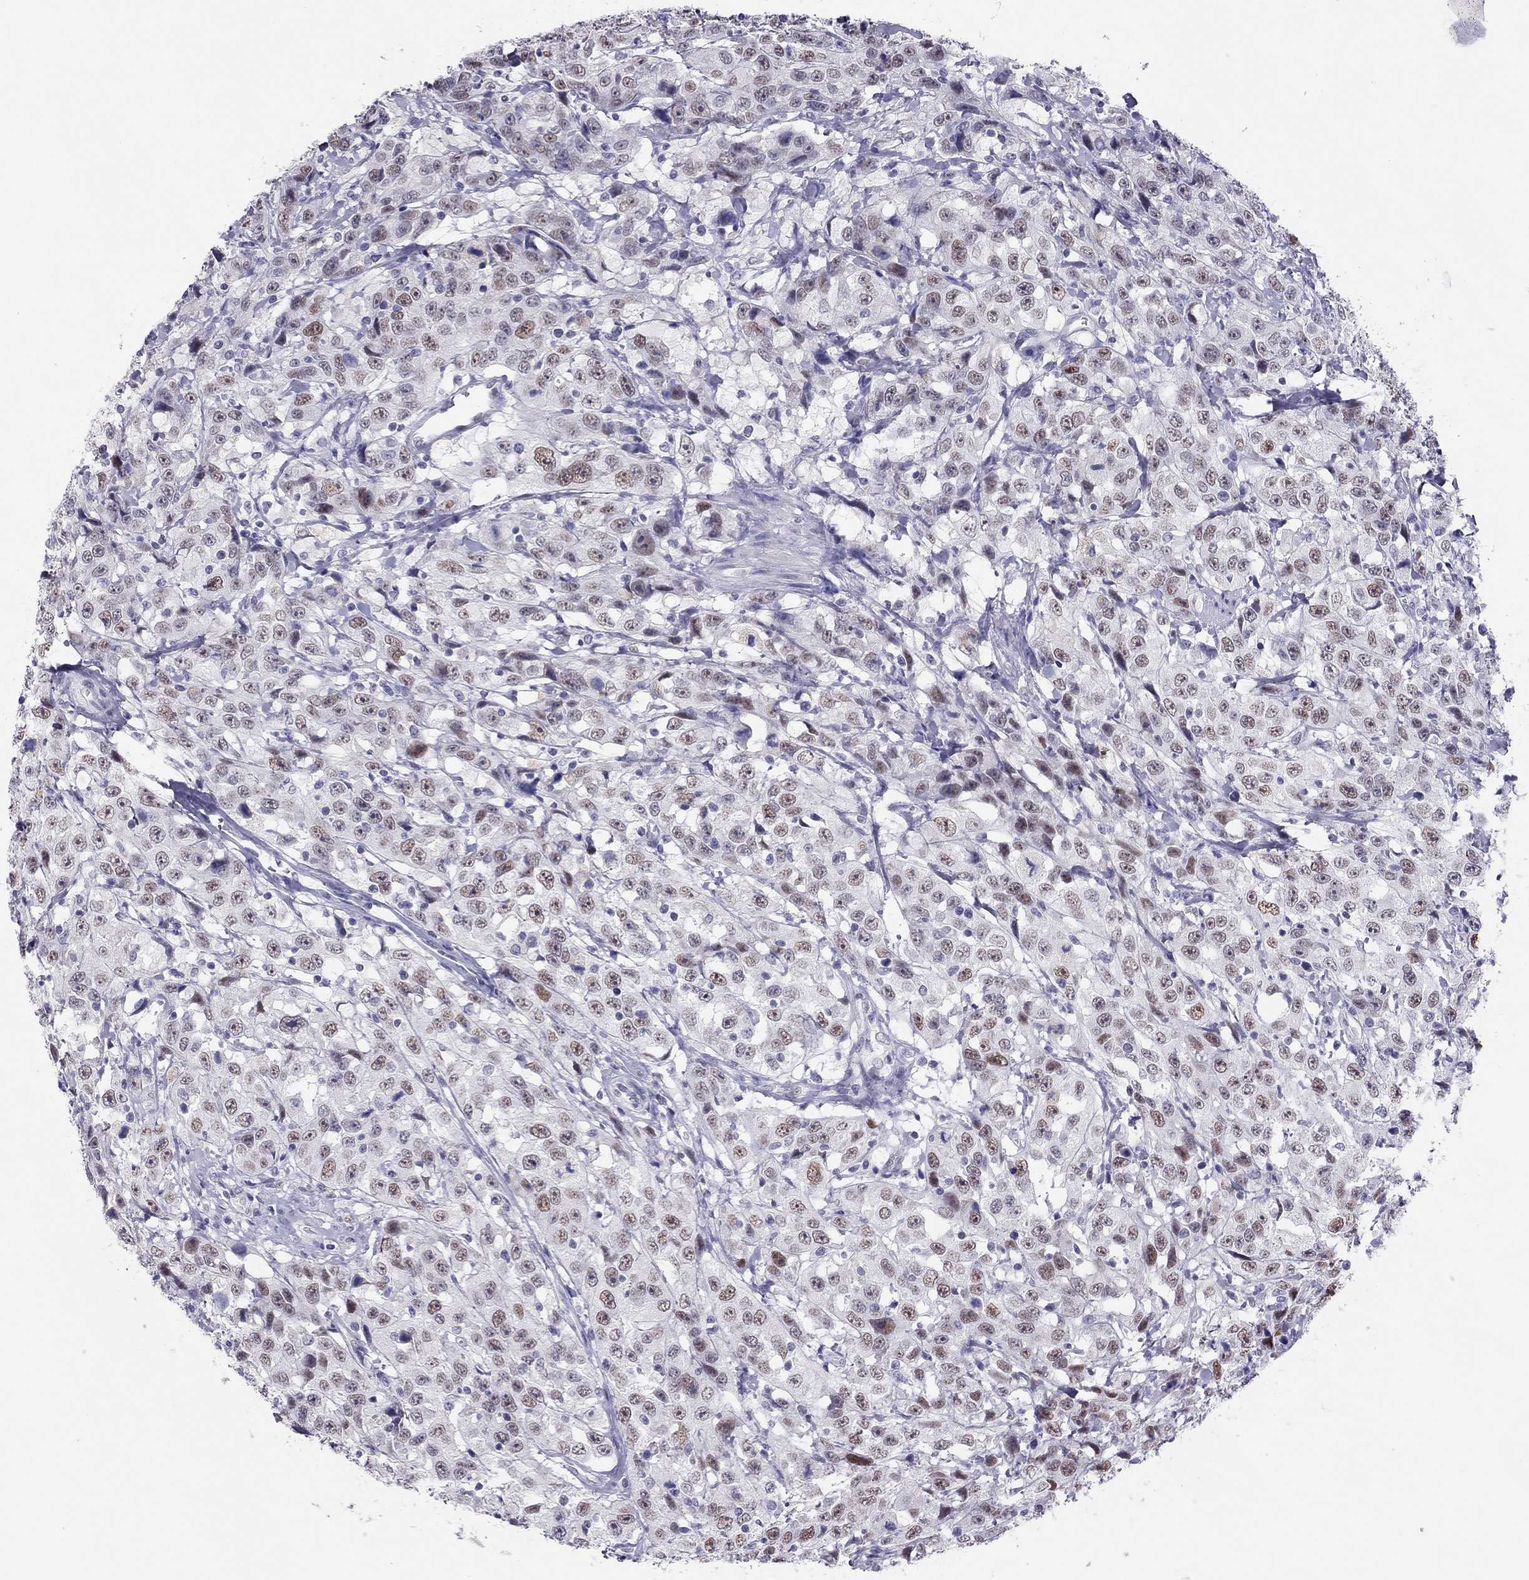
{"staining": {"intensity": "moderate", "quantity": "25%-75%", "location": "nuclear"}, "tissue": "urothelial cancer", "cell_type": "Tumor cells", "image_type": "cancer", "snomed": [{"axis": "morphology", "description": "Urothelial carcinoma, NOS"}, {"axis": "morphology", "description": "Urothelial carcinoma, High grade"}, {"axis": "topography", "description": "Urinary bladder"}], "caption": "Tumor cells display medium levels of moderate nuclear expression in approximately 25%-75% of cells in transitional cell carcinoma. The staining was performed using DAB to visualize the protein expression in brown, while the nuclei were stained in blue with hematoxylin (Magnification: 20x).", "gene": "PHOX2A", "patient": {"sex": "female", "age": 73}}